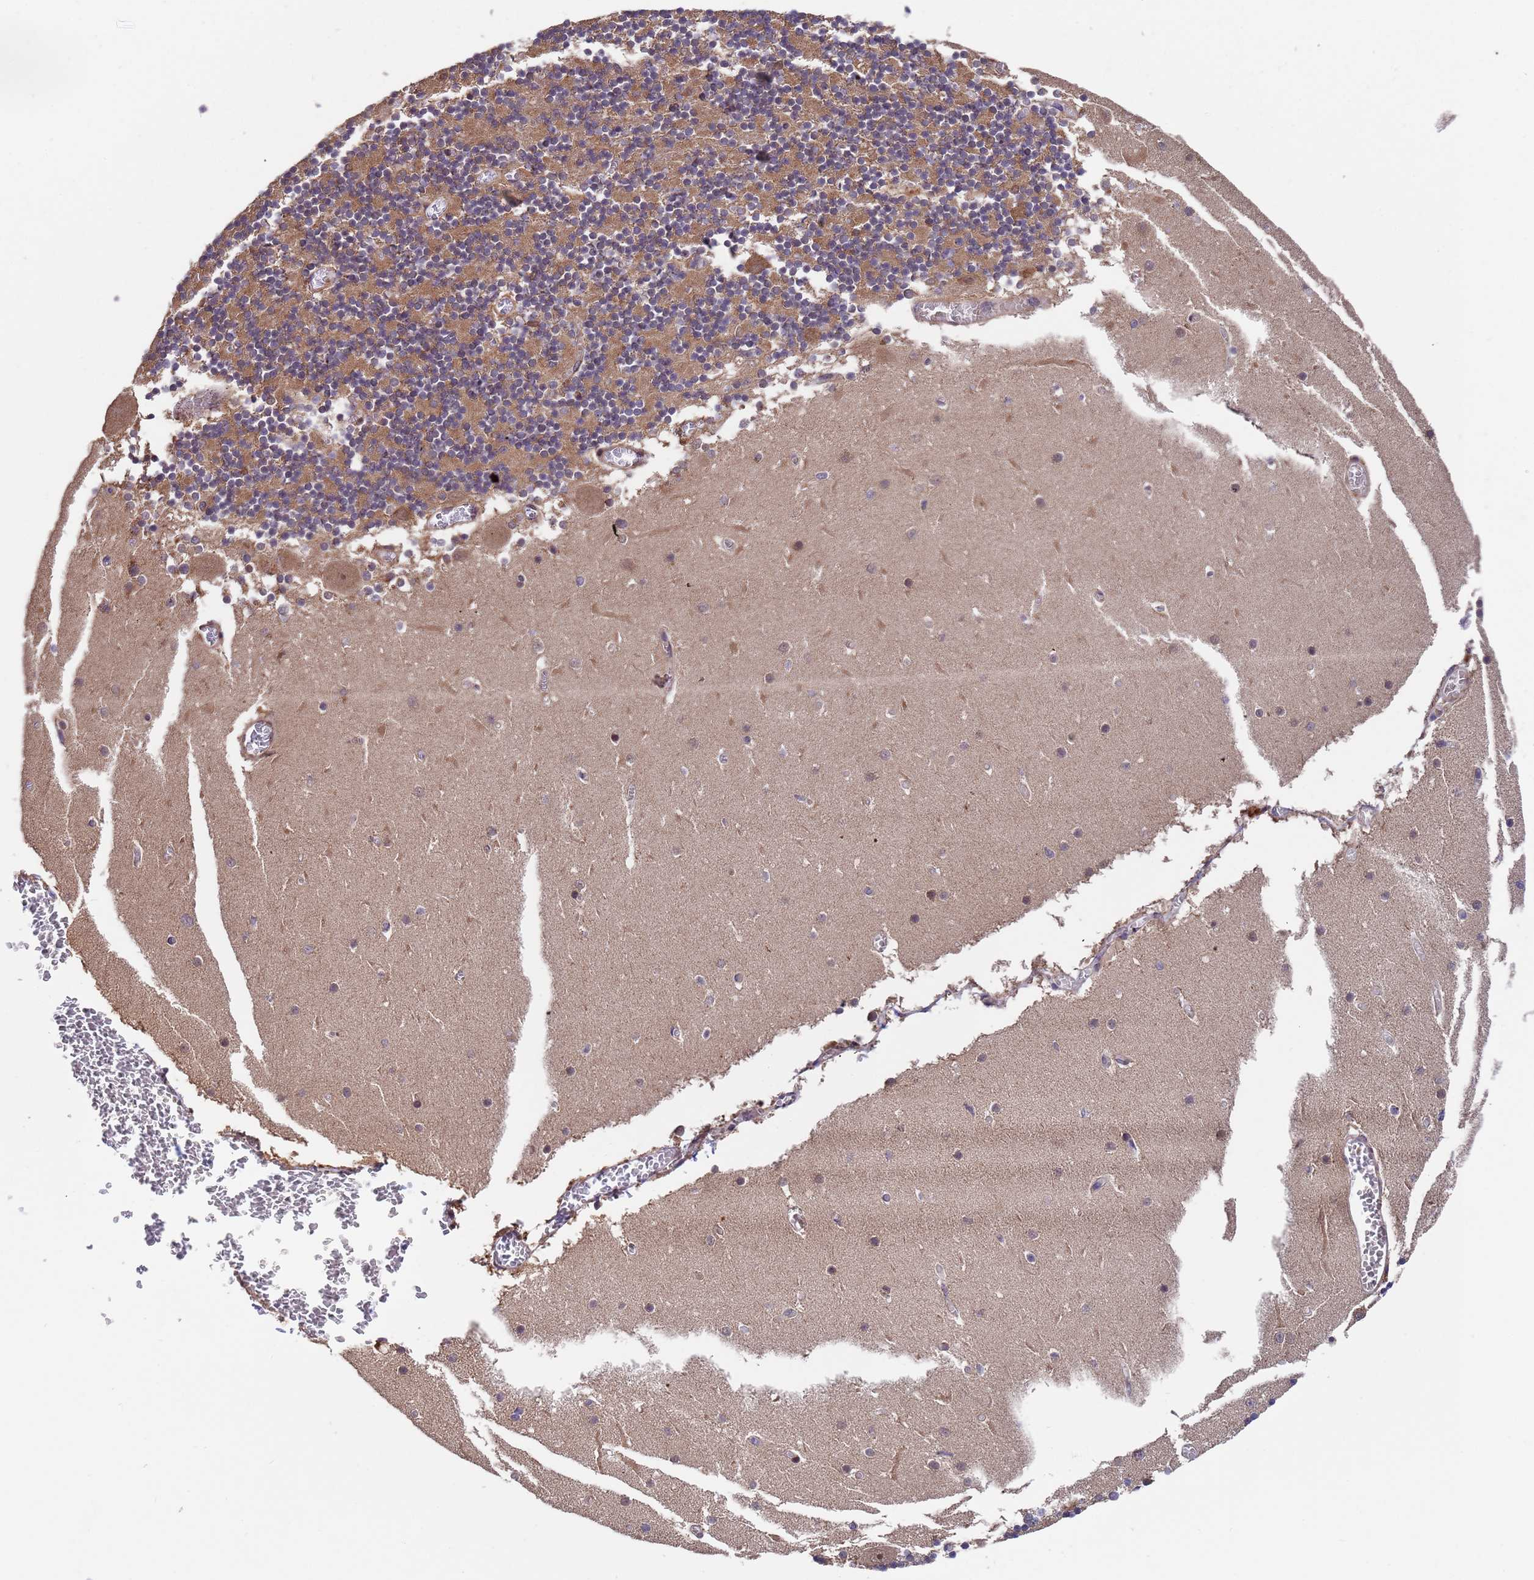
{"staining": {"intensity": "moderate", "quantity": "25%-75%", "location": "cytoplasmic/membranous"}, "tissue": "cerebellum", "cell_type": "Cells in granular layer", "image_type": "normal", "snomed": [{"axis": "morphology", "description": "Normal tissue, NOS"}, {"axis": "topography", "description": "Cerebellum"}], "caption": "Cerebellum stained for a protein (brown) reveals moderate cytoplasmic/membranous positive expression in approximately 25%-75% of cells in granular layer.", "gene": "TSR3", "patient": {"sex": "female", "age": 28}}